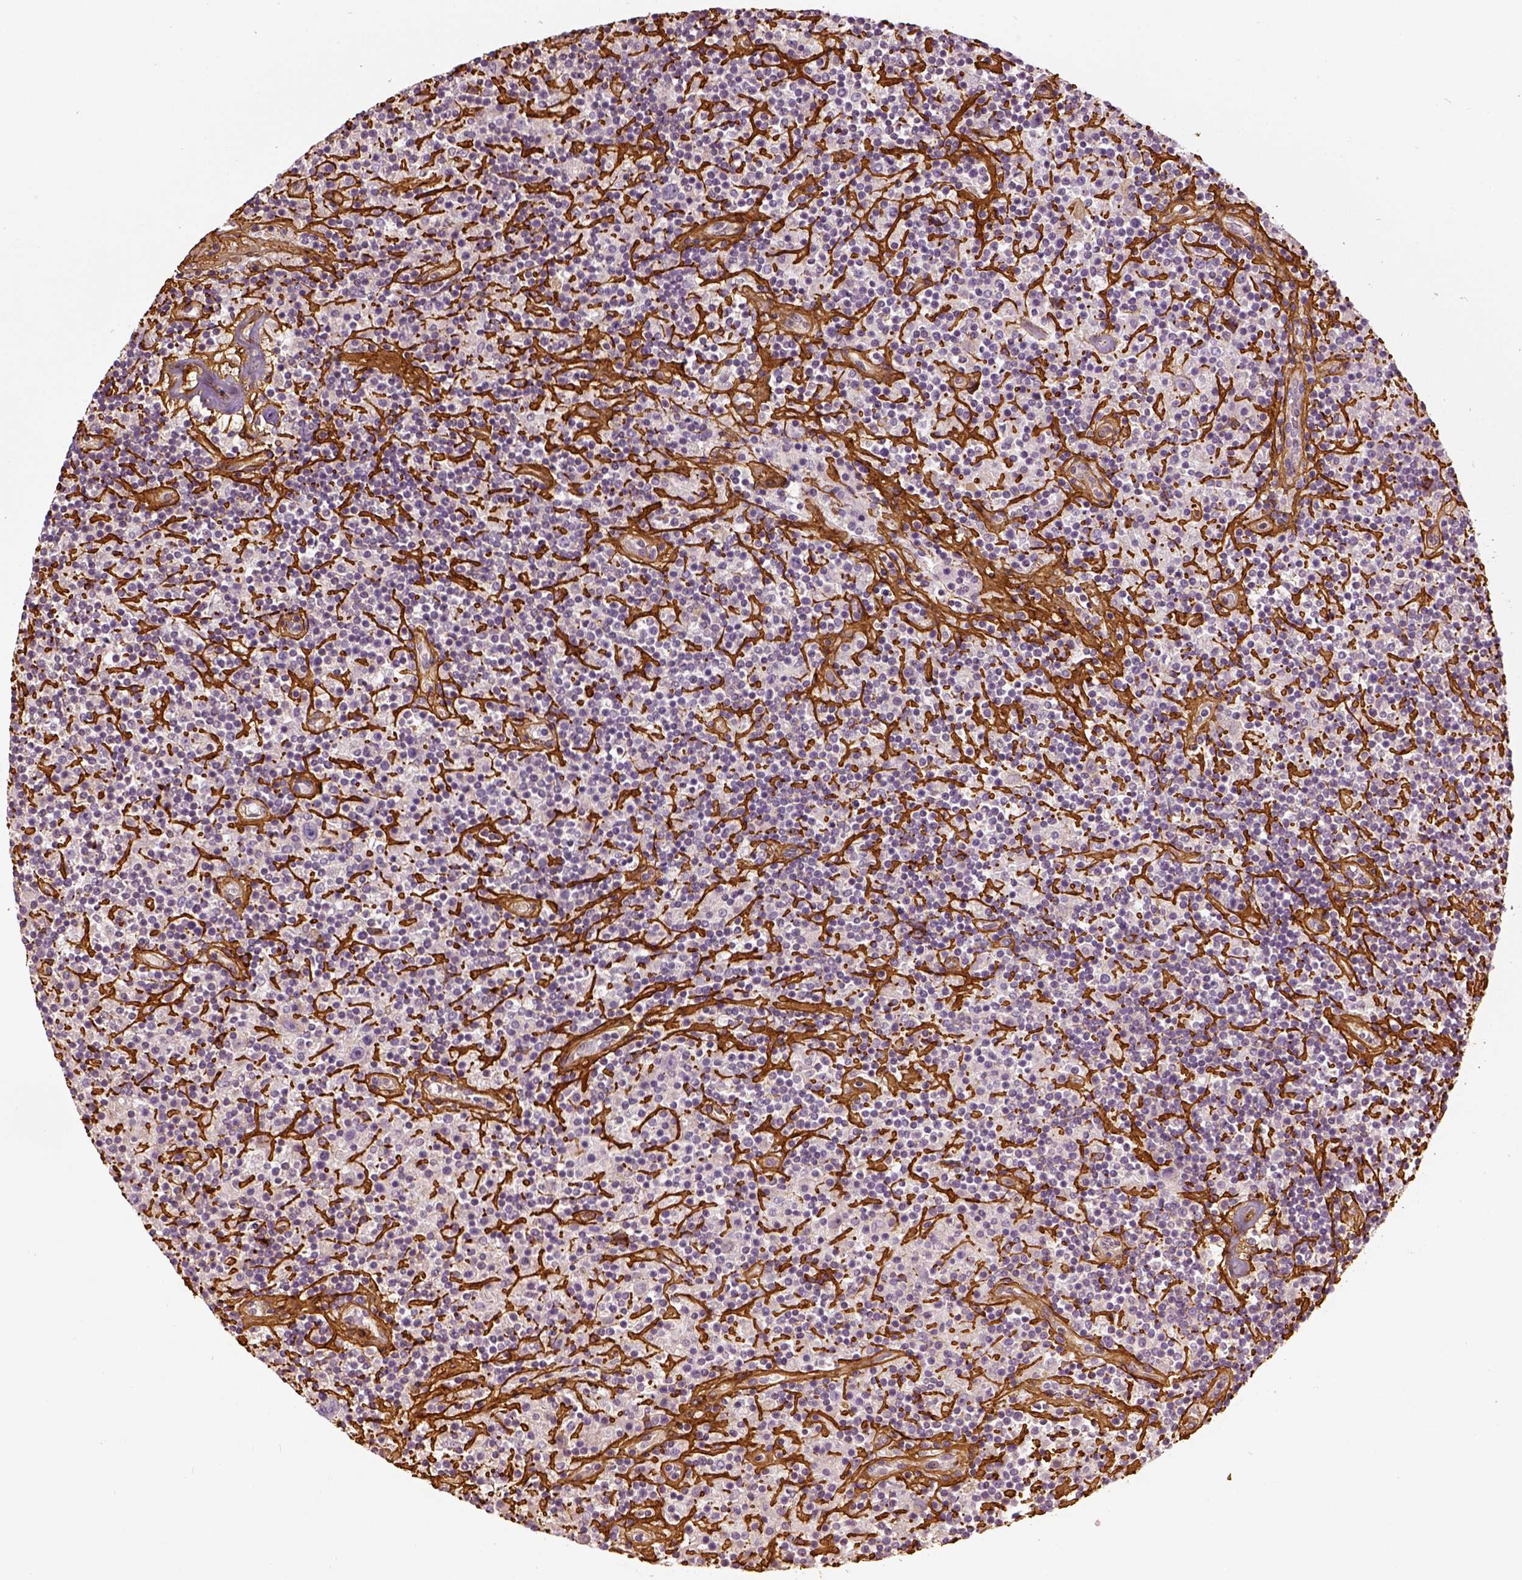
{"staining": {"intensity": "negative", "quantity": "none", "location": "none"}, "tissue": "lymphoma", "cell_type": "Tumor cells", "image_type": "cancer", "snomed": [{"axis": "morphology", "description": "Hodgkin's disease, NOS"}, {"axis": "topography", "description": "Lymph node"}], "caption": "Immunohistochemistry histopathology image of lymphoma stained for a protein (brown), which reveals no positivity in tumor cells.", "gene": "COL6A2", "patient": {"sex": "male", "age": 70}}